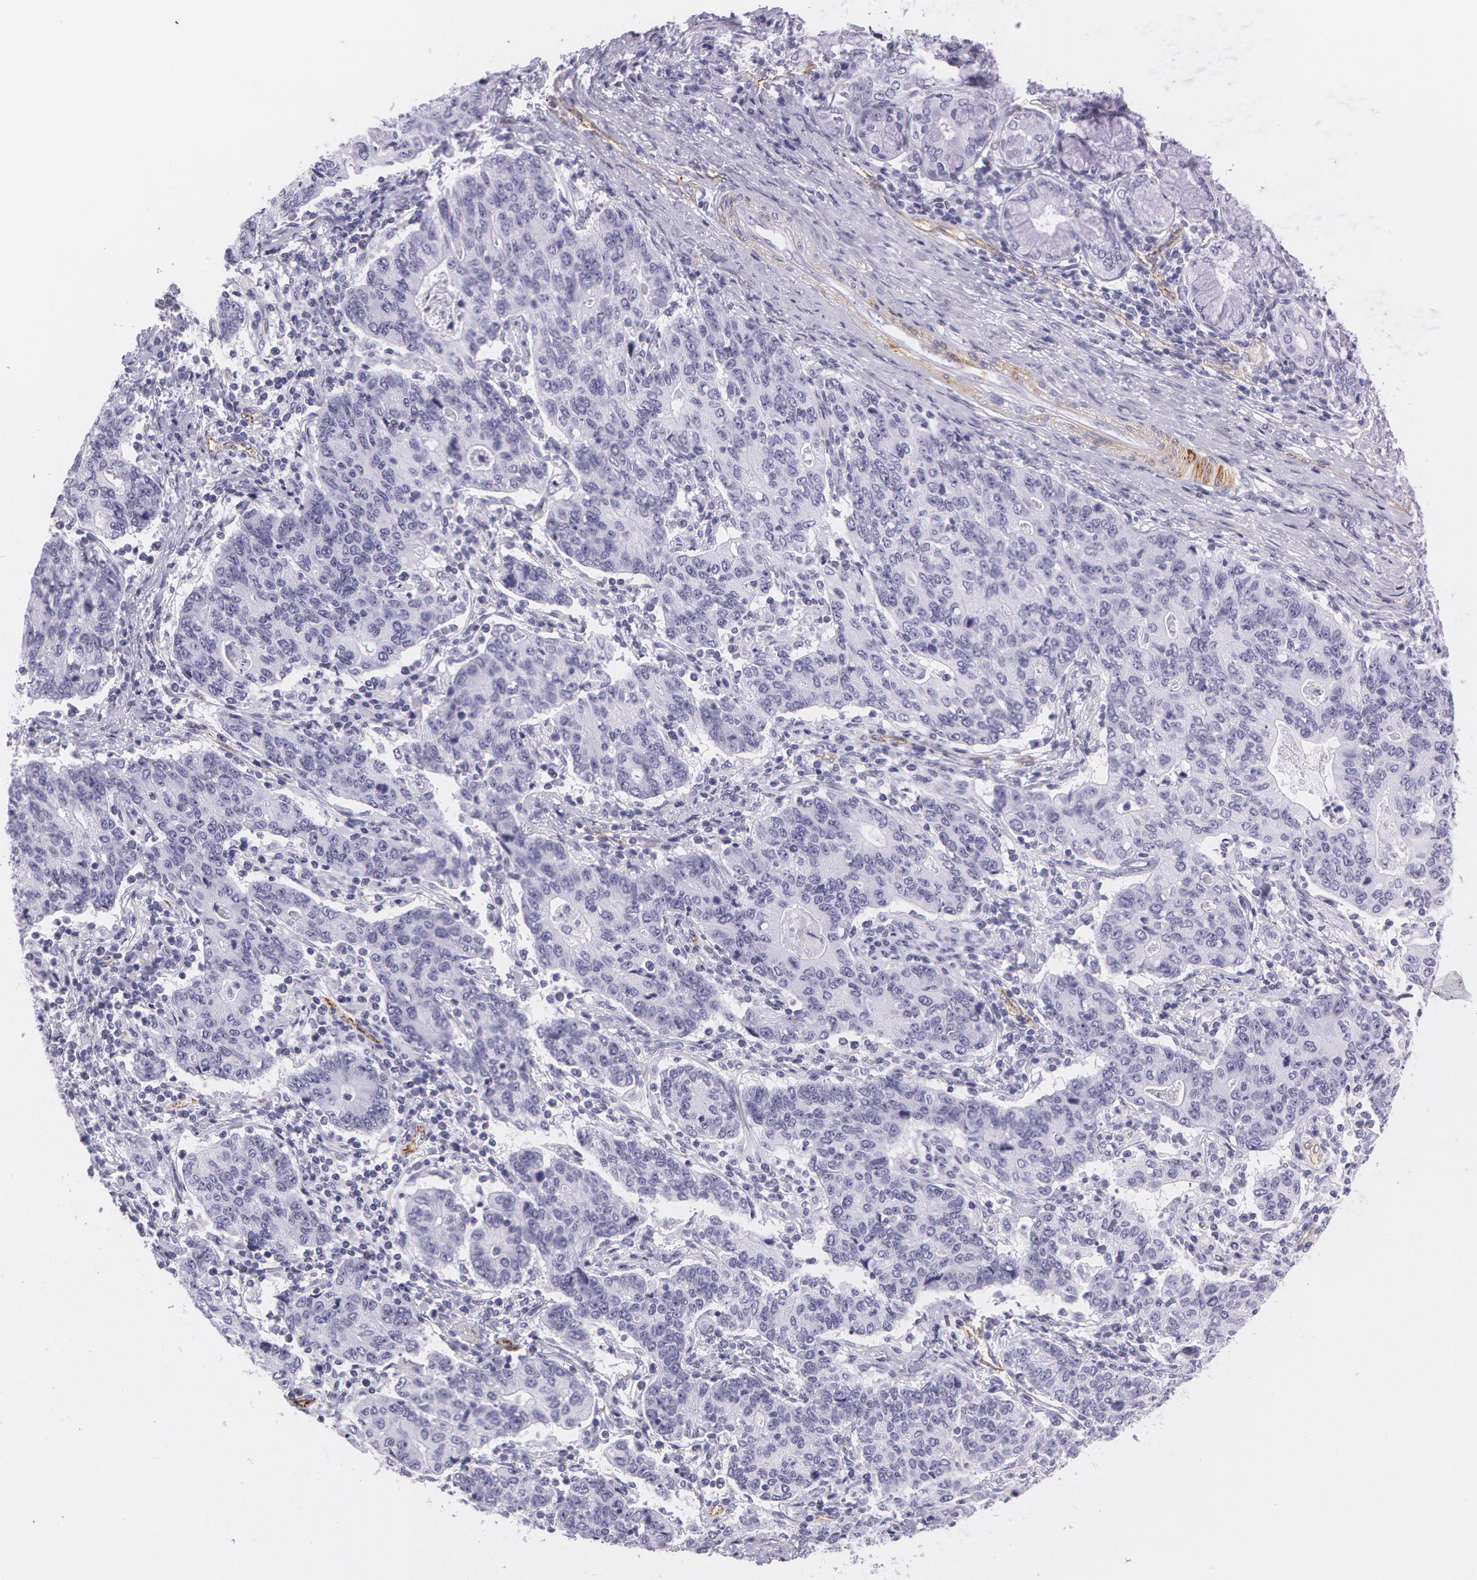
{"staining": {"intensity": "negative", "quantity": "none", "location": "none"}, "tissue": "stomach cancer", "cell_type": "Tumor cells", "image_type": "cancer", "snomed": [{"axis": "morphology", "description": "Adenocarcinoma, NOS"}, {"axis": "topography", "description": "Esophagus"}, {"axis": "topography", "description": "Stomach"}], "caption": "Immunohistochemistry (IHC) image of neoplastic tissue: human stomach cancer (adenocarcinoma) stained with DAB reveals no significant protein staining in tumor cells.", "gene": "SNCG", "patient": {"sex": "male", "age": 74}}